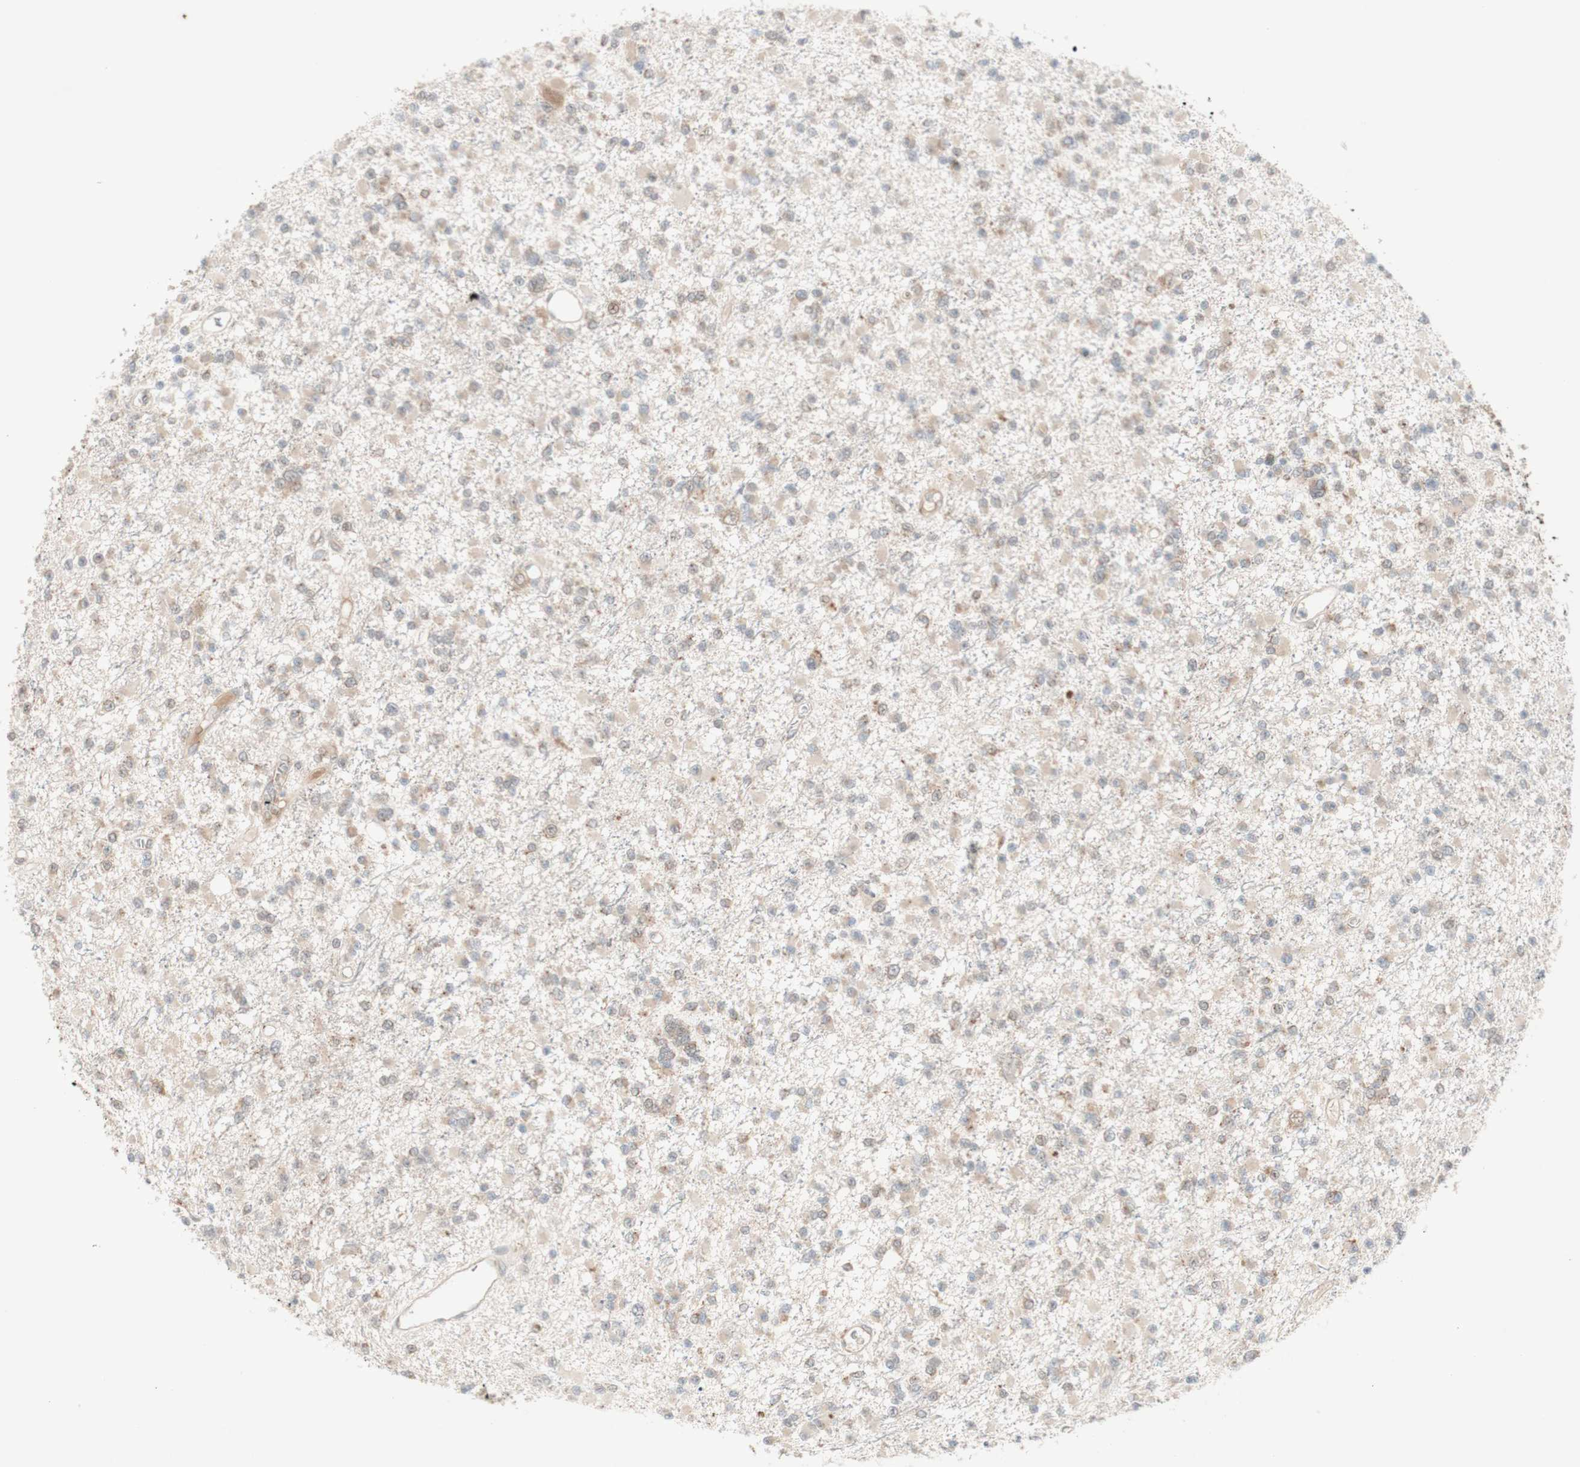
{"staining": {"intensity": "weak", "quantity": "25%-75%", "location": "cytoplasmic/membranous"}, "tissue": "glioma", "cell_type": "Tumor cells", "image_type": "cancer", "snomed": [{"axis": "morphology", "description": "Glioma, malignant, Low grade"}, {"axis": "topography", "description": "Brain"}], "caption": "Malignant glioma (low-grade) stained for a protein (brown) reveals weak cytoplasmic/membranous positive positivity in approximately 25%-75% of tumor cells.", "gene": "CYLD", "patient": {"sex": "female", "age": 22}}